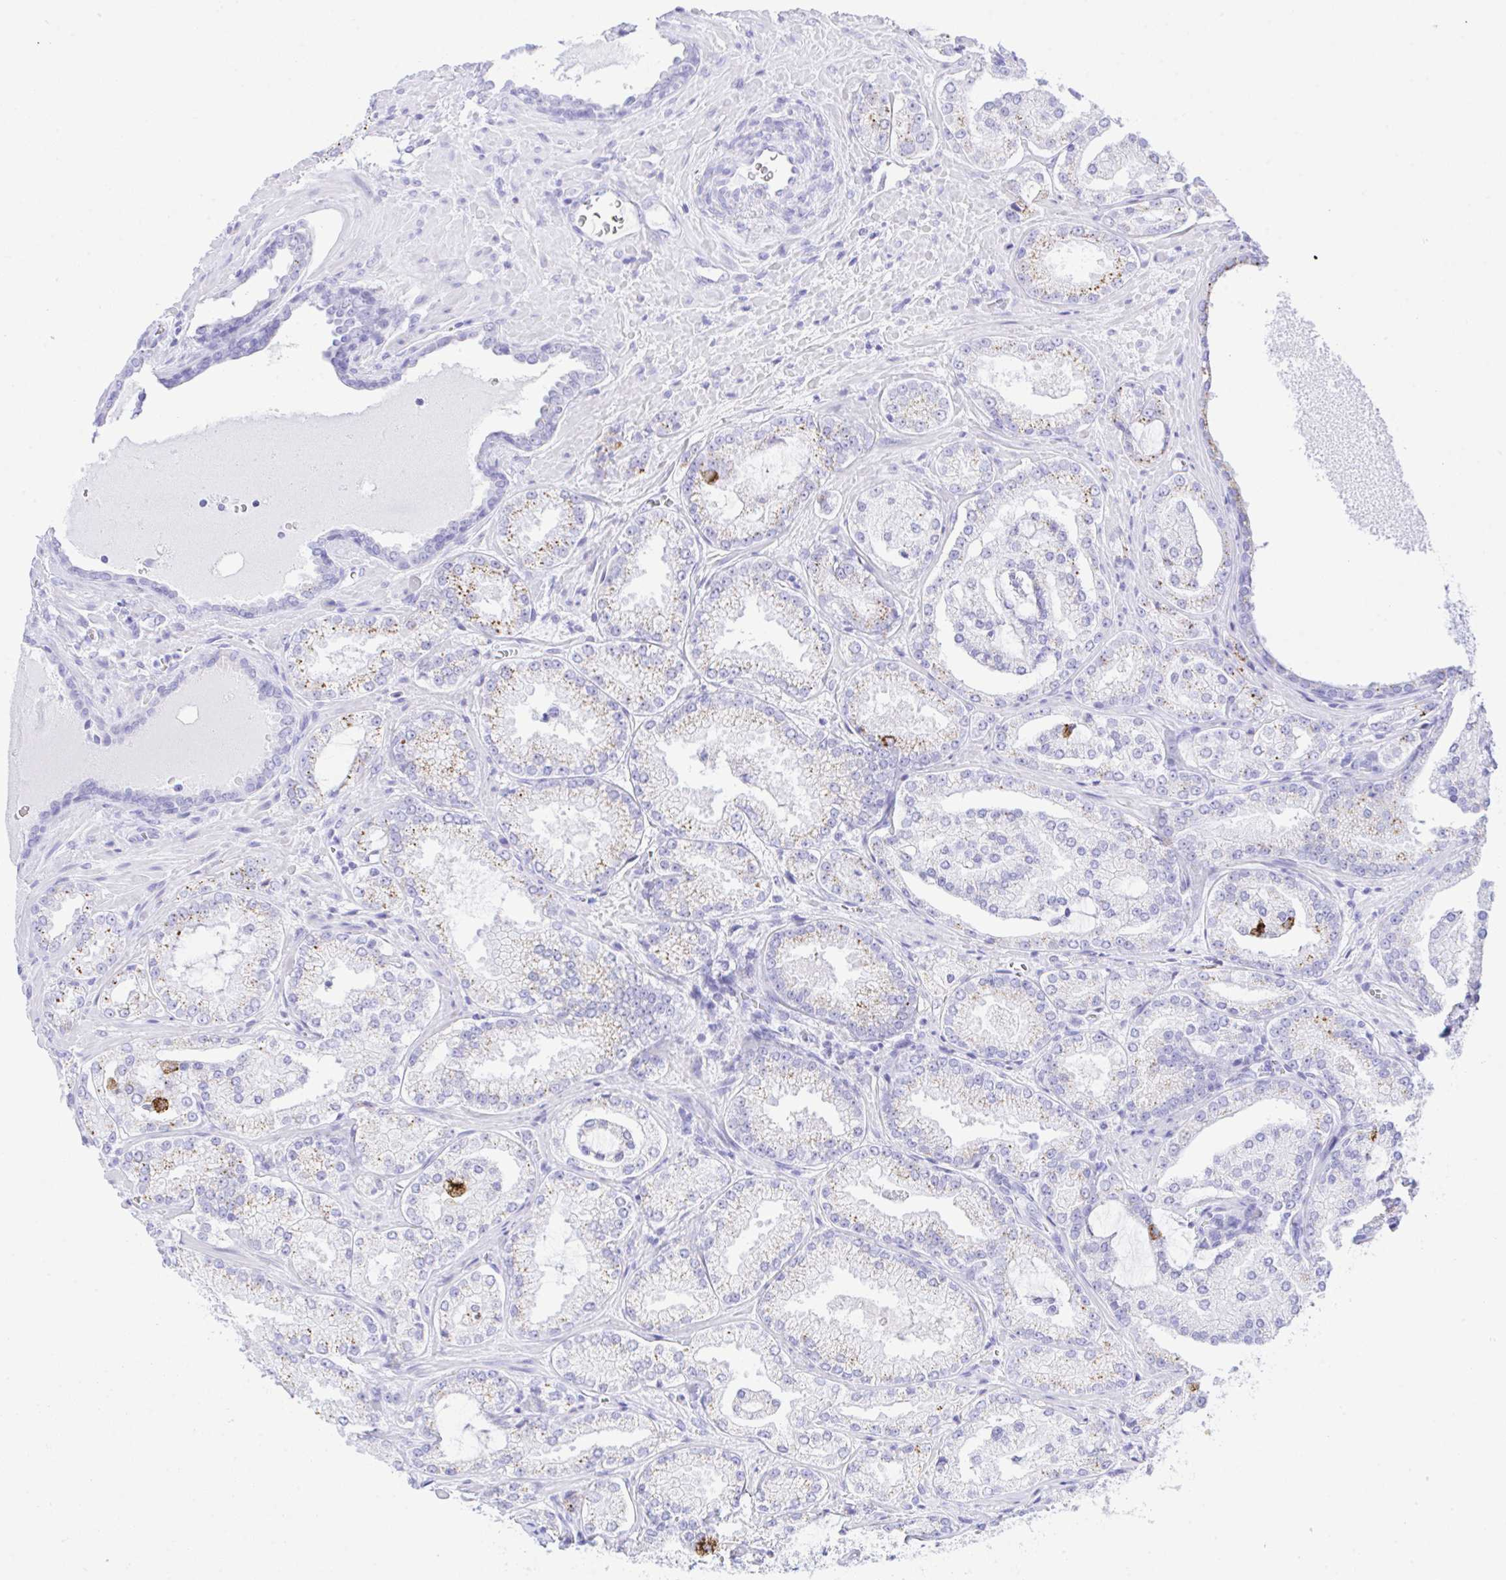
{"staining": {"intensity": "moderate", "quantity": "25%-75%", "location": "cytoplasmic/membranous"}, "tissue": "prostate cancer", "cell_type": "Tumor cells", "image_type": "cancer", "snomed": [{"axis": "morphology", "description": "Adenocarcinoma, High grade"}, {"axis": "topography", "description": "Prostate"}], "caption": "Moderate cytoplasmic/membranous positivity is seen in about 25%-75% of tumor cells in prostate cancer.", "gene": "SELENOV", "patient": {"sex": "male", "age": 73}}